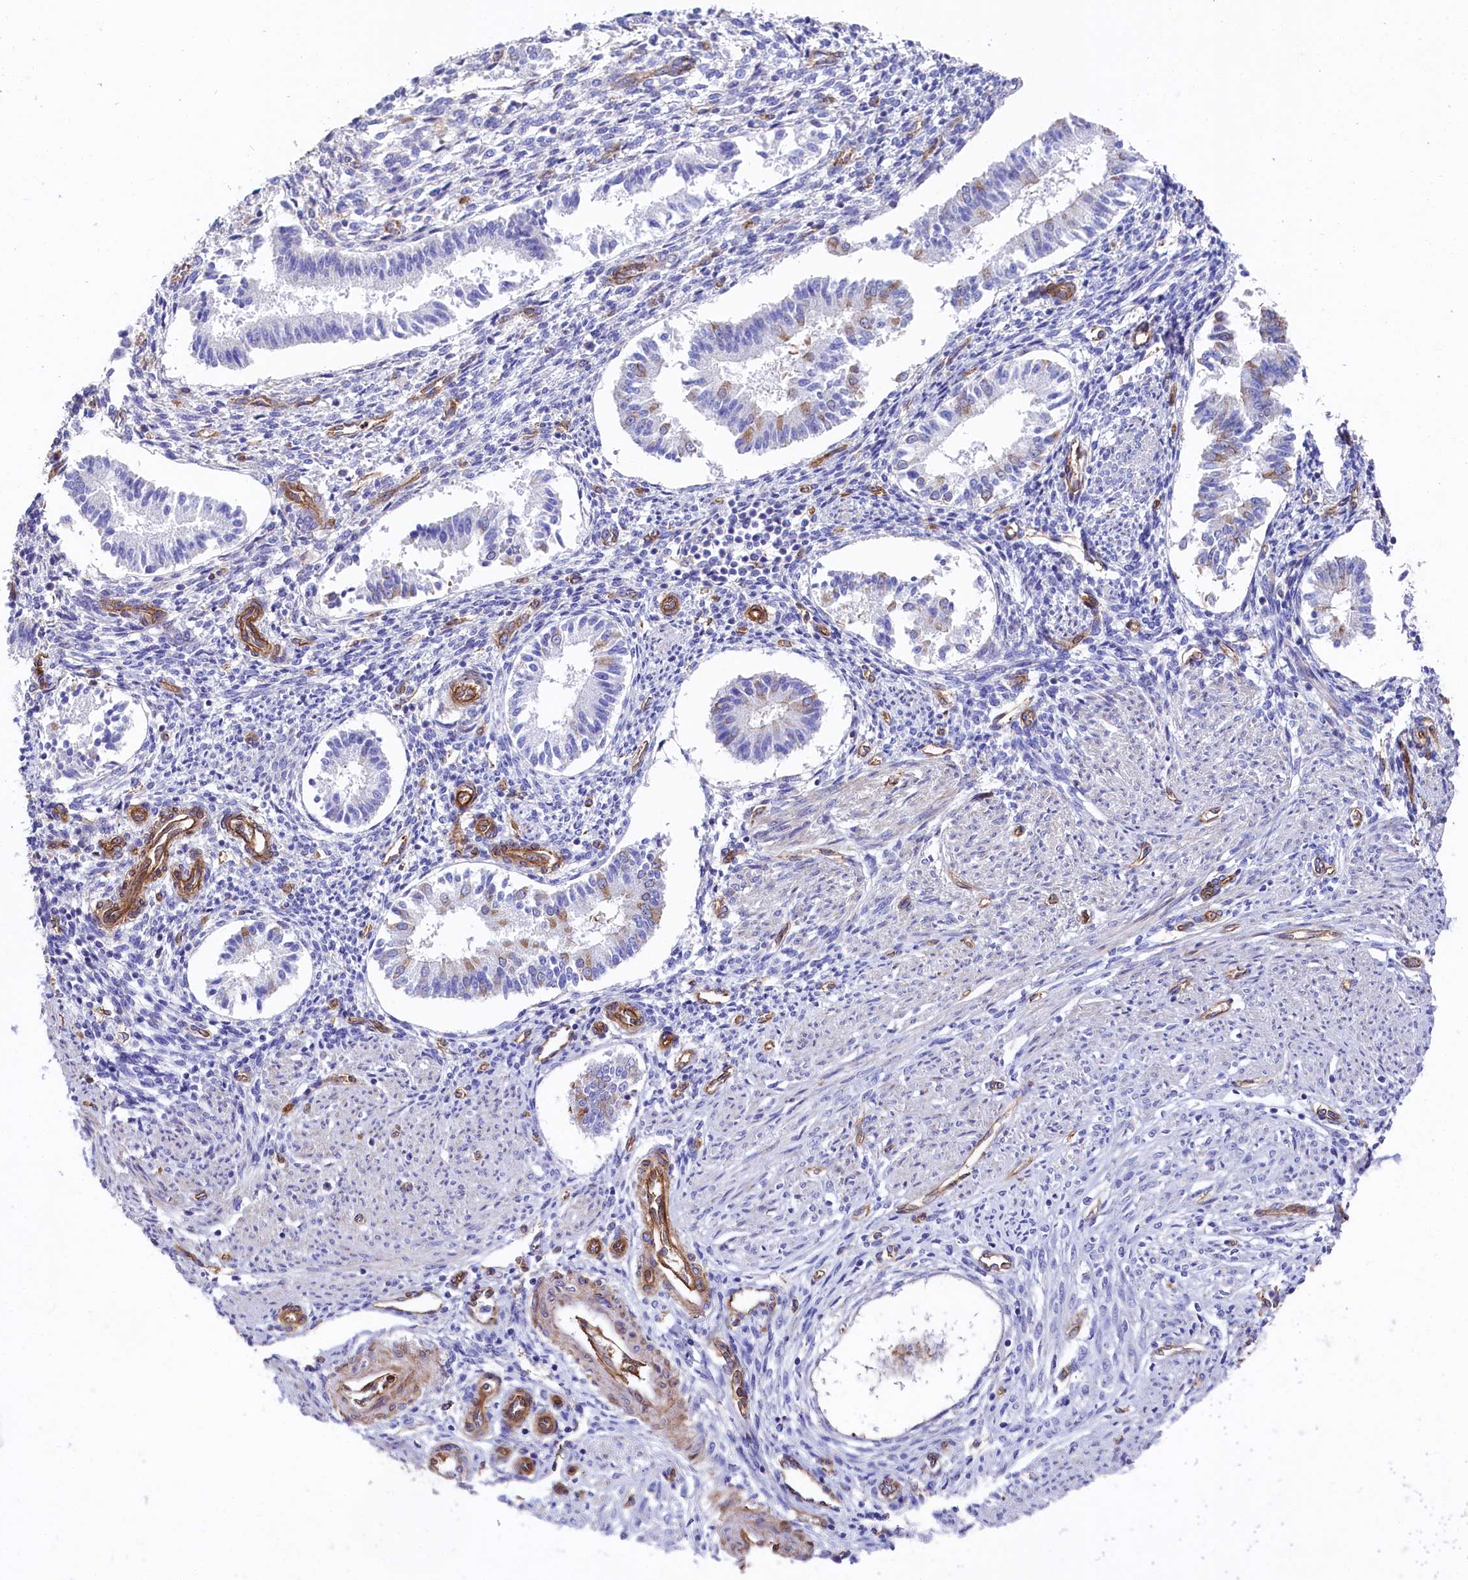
{"staining": {"intensity": "moderate", "quantity": "<25%", "location": "cytoplasmic/membranous"}, "tissue": "endometrium", "cell_type": "Cells in endometrial stroma", "image_type": "normal", "snomed": [{"axis": "morphology", "description": "Normal tissue, NOS"}, {"axis": "topography", "description": "Uterus"}, {"axis": "topography", "description": "Endometrium"}], "caption": "Protein analysis of normal endometrium shows moderate cytoplasmic/membranous expression in approximately <25% of cells in endometrial stroma. Immunohistochemistry stains the protein of interest in brown and the nuclei are stained blue.", "gene": "TNKS1BP1", "patient": {"sex": "female", "age": 48}}